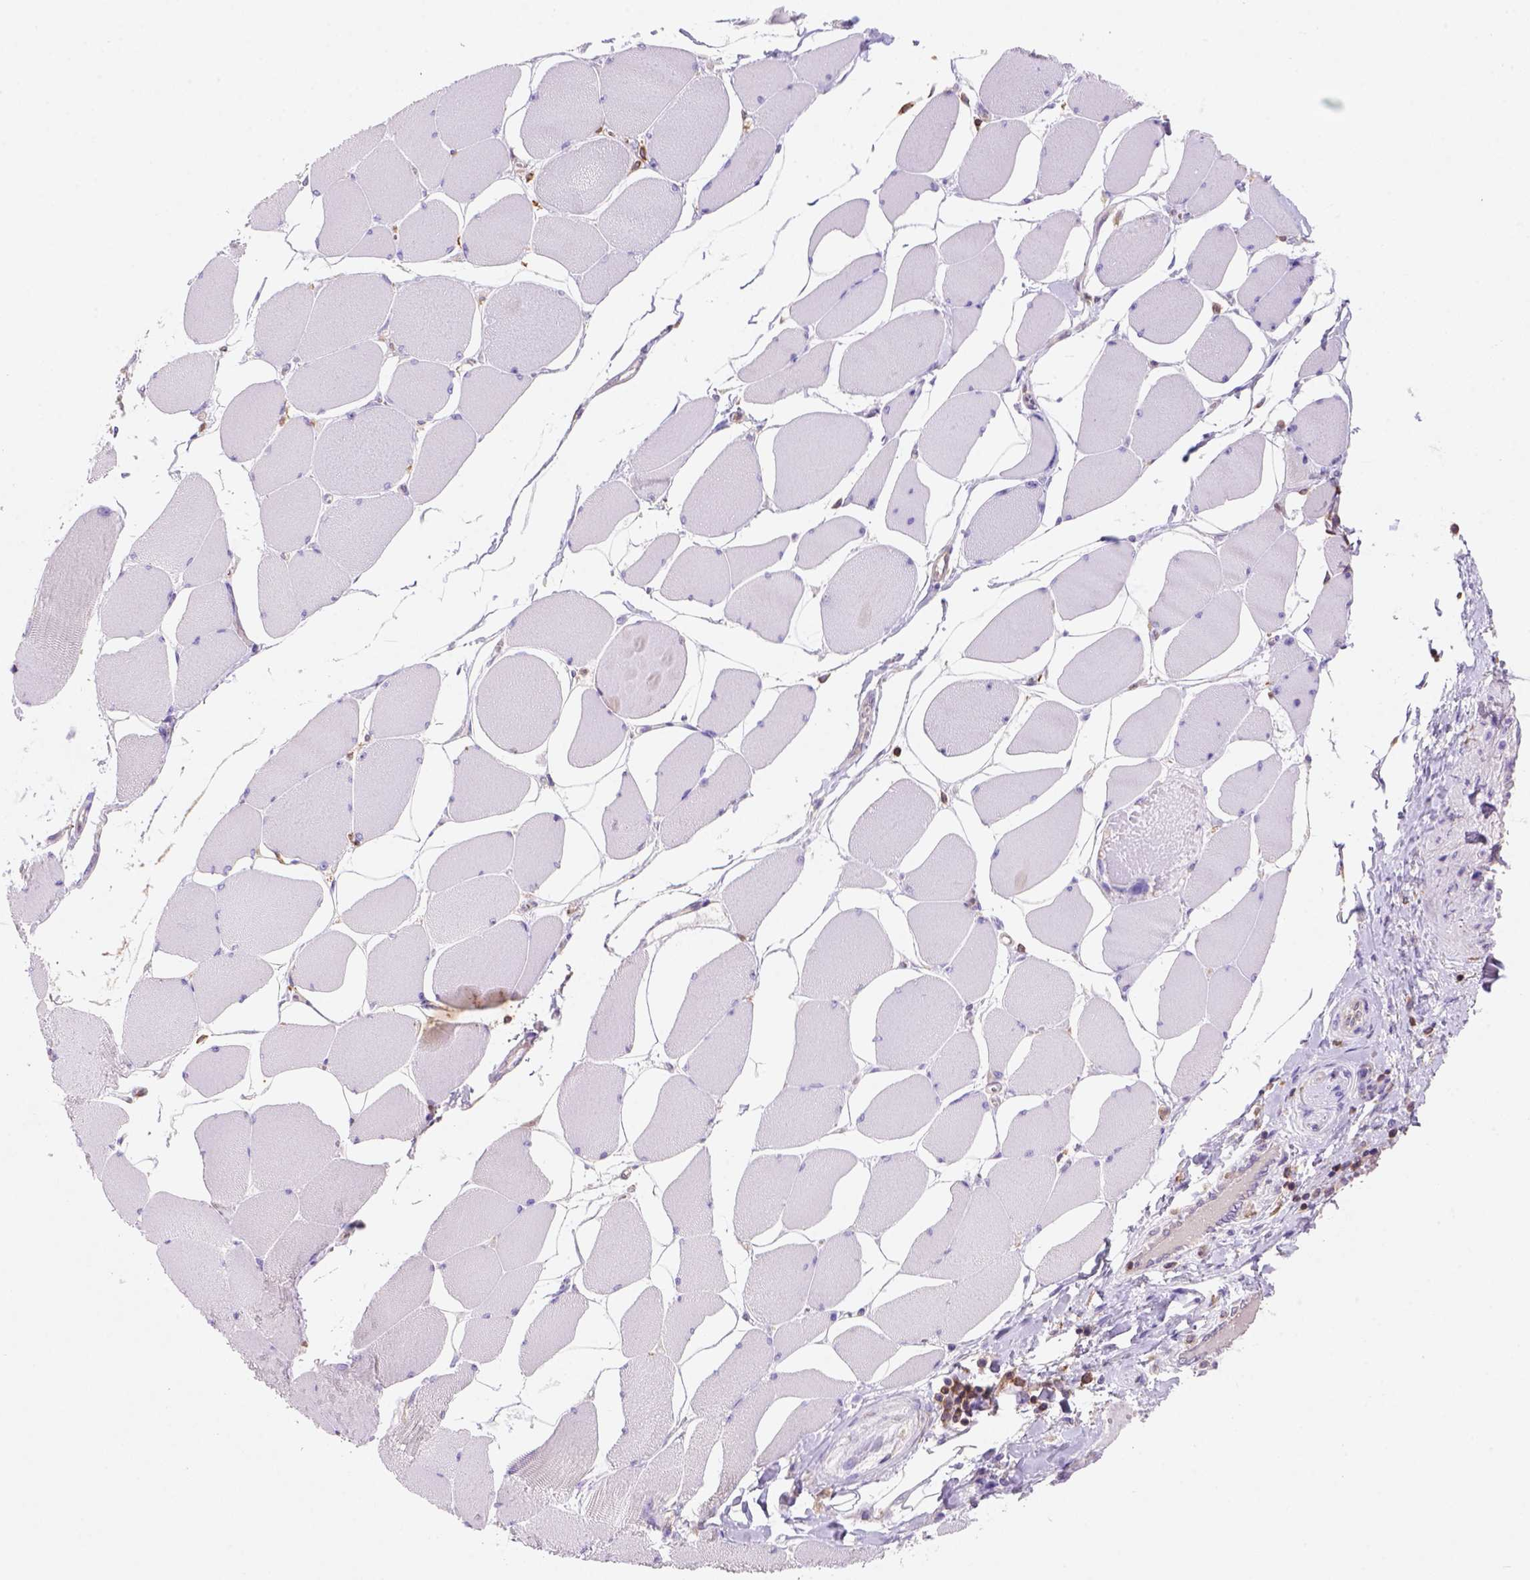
{"staining": {"intensity": "negative", "quantity": "none", "location": "none"}, "tissue": "skeletal muscle", "cell_type": "Myocytes", "image_type": "normal", "snomed": [{"axis": "morphology", "description": "Normal tissue, NOS"}, {"axis": "topography", "description": "Skeletal muscle"}], "caption": "DAB (3,3'-diaminobenzidine) immunohistochemical staining of normal human skeletal muscle displays no significant staining in myocytes.", "gene": "INPP5D", "patient": {"sex": "female", "age": 75}}